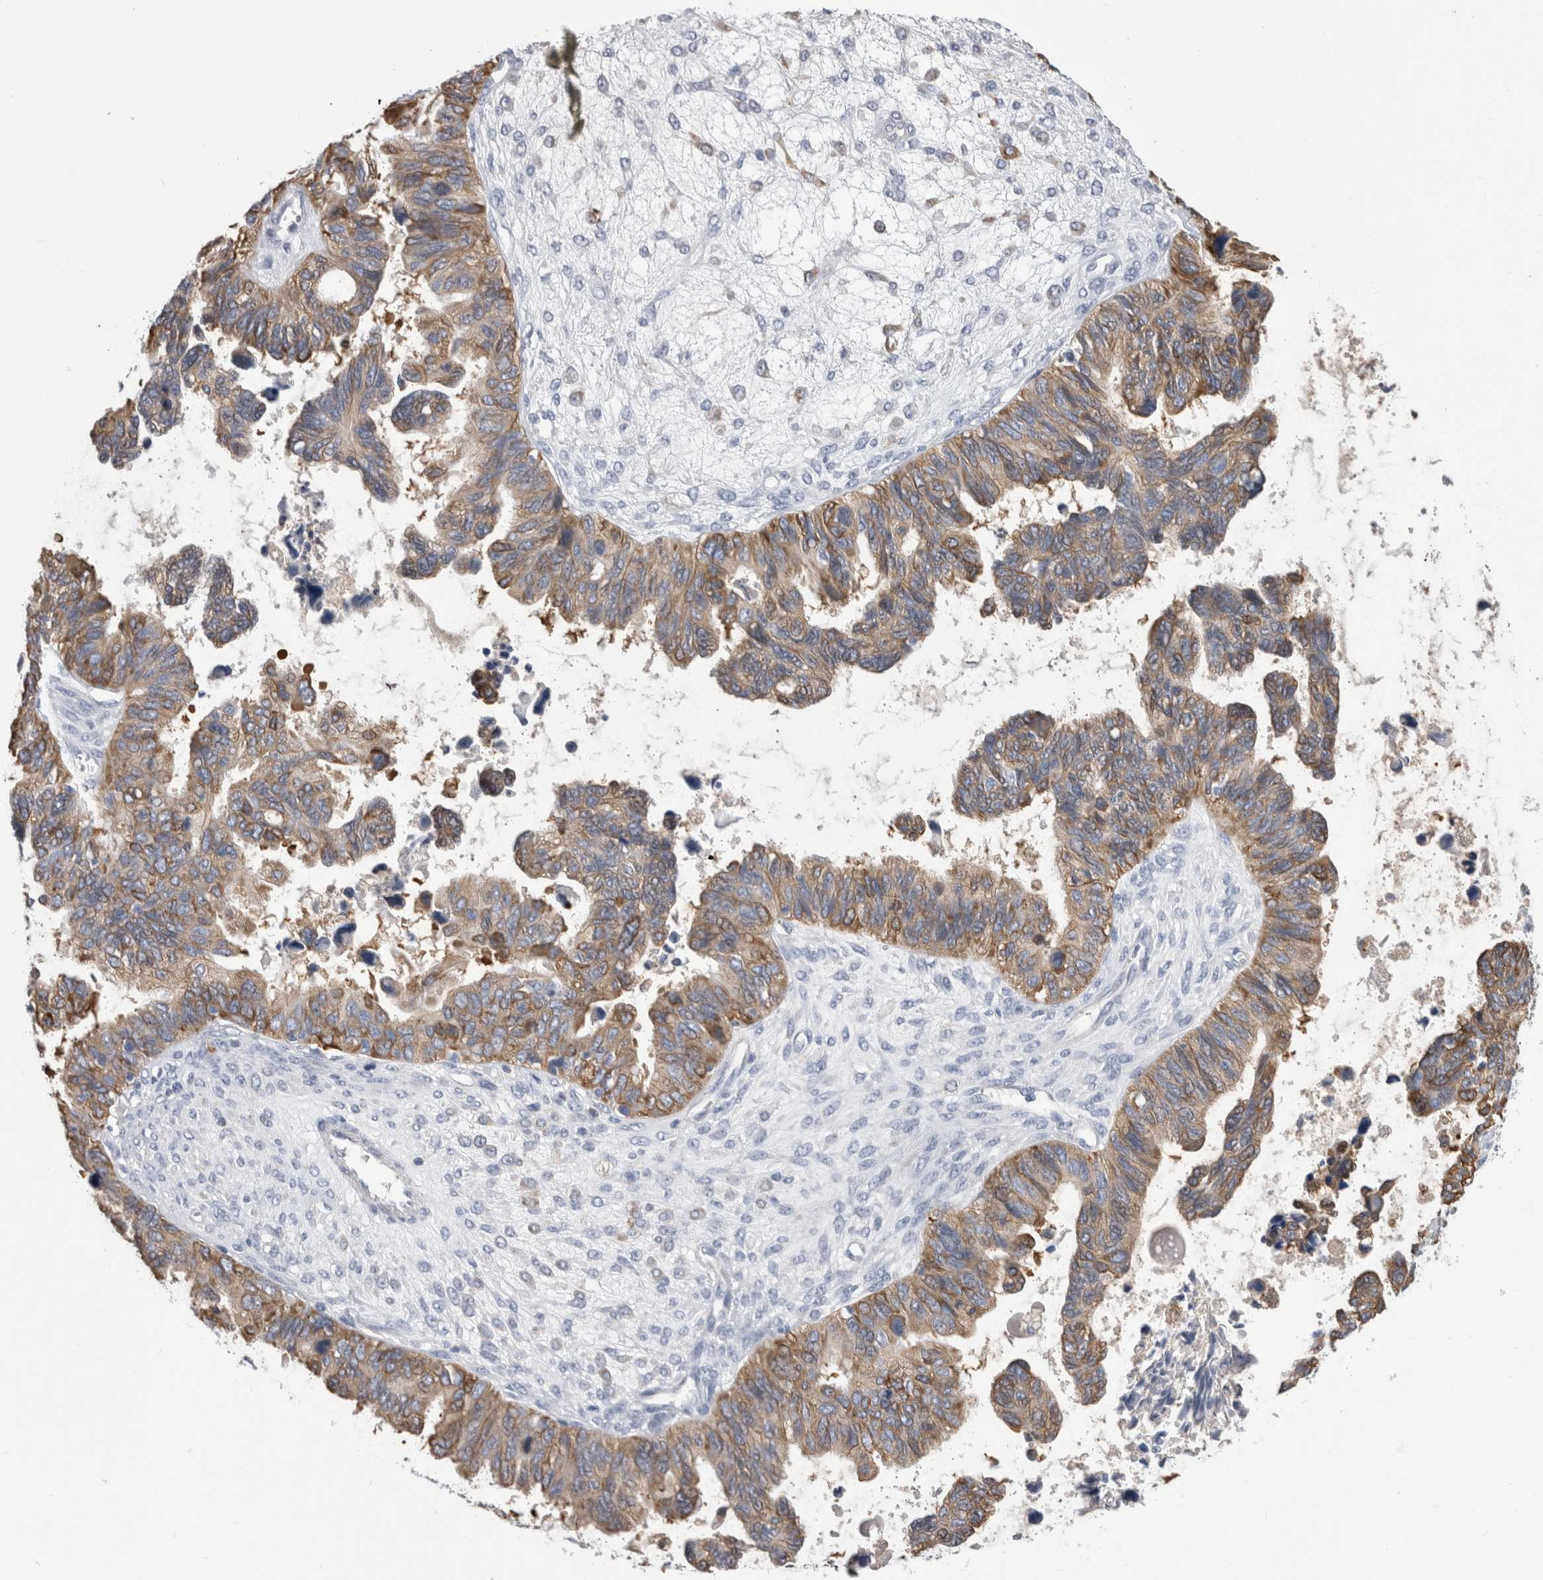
{"staining": {"intensity": "moderate", "quantity": ">75%", "location": "cytoplasmic/membranous"}, "tissue": "ovarian cancer", "cell_type": "Tumor cells", "image_type": "cancer", "snomed": [{"axis": "morphology", "description": "Cystadenocarcinoma, serous, NOS"}, {"axis": "topography", "description": "Ovary"}], "caption": "Immunohistochemical staining of human ovarian cancer (serous cystadenocarcinoma) shows medium levels of moderate cytoplasmic/membranous positivity in approximately >75% of tumor cells.", "gene": "DCTN6", "patient": {"sex": "female", "age": 79}}